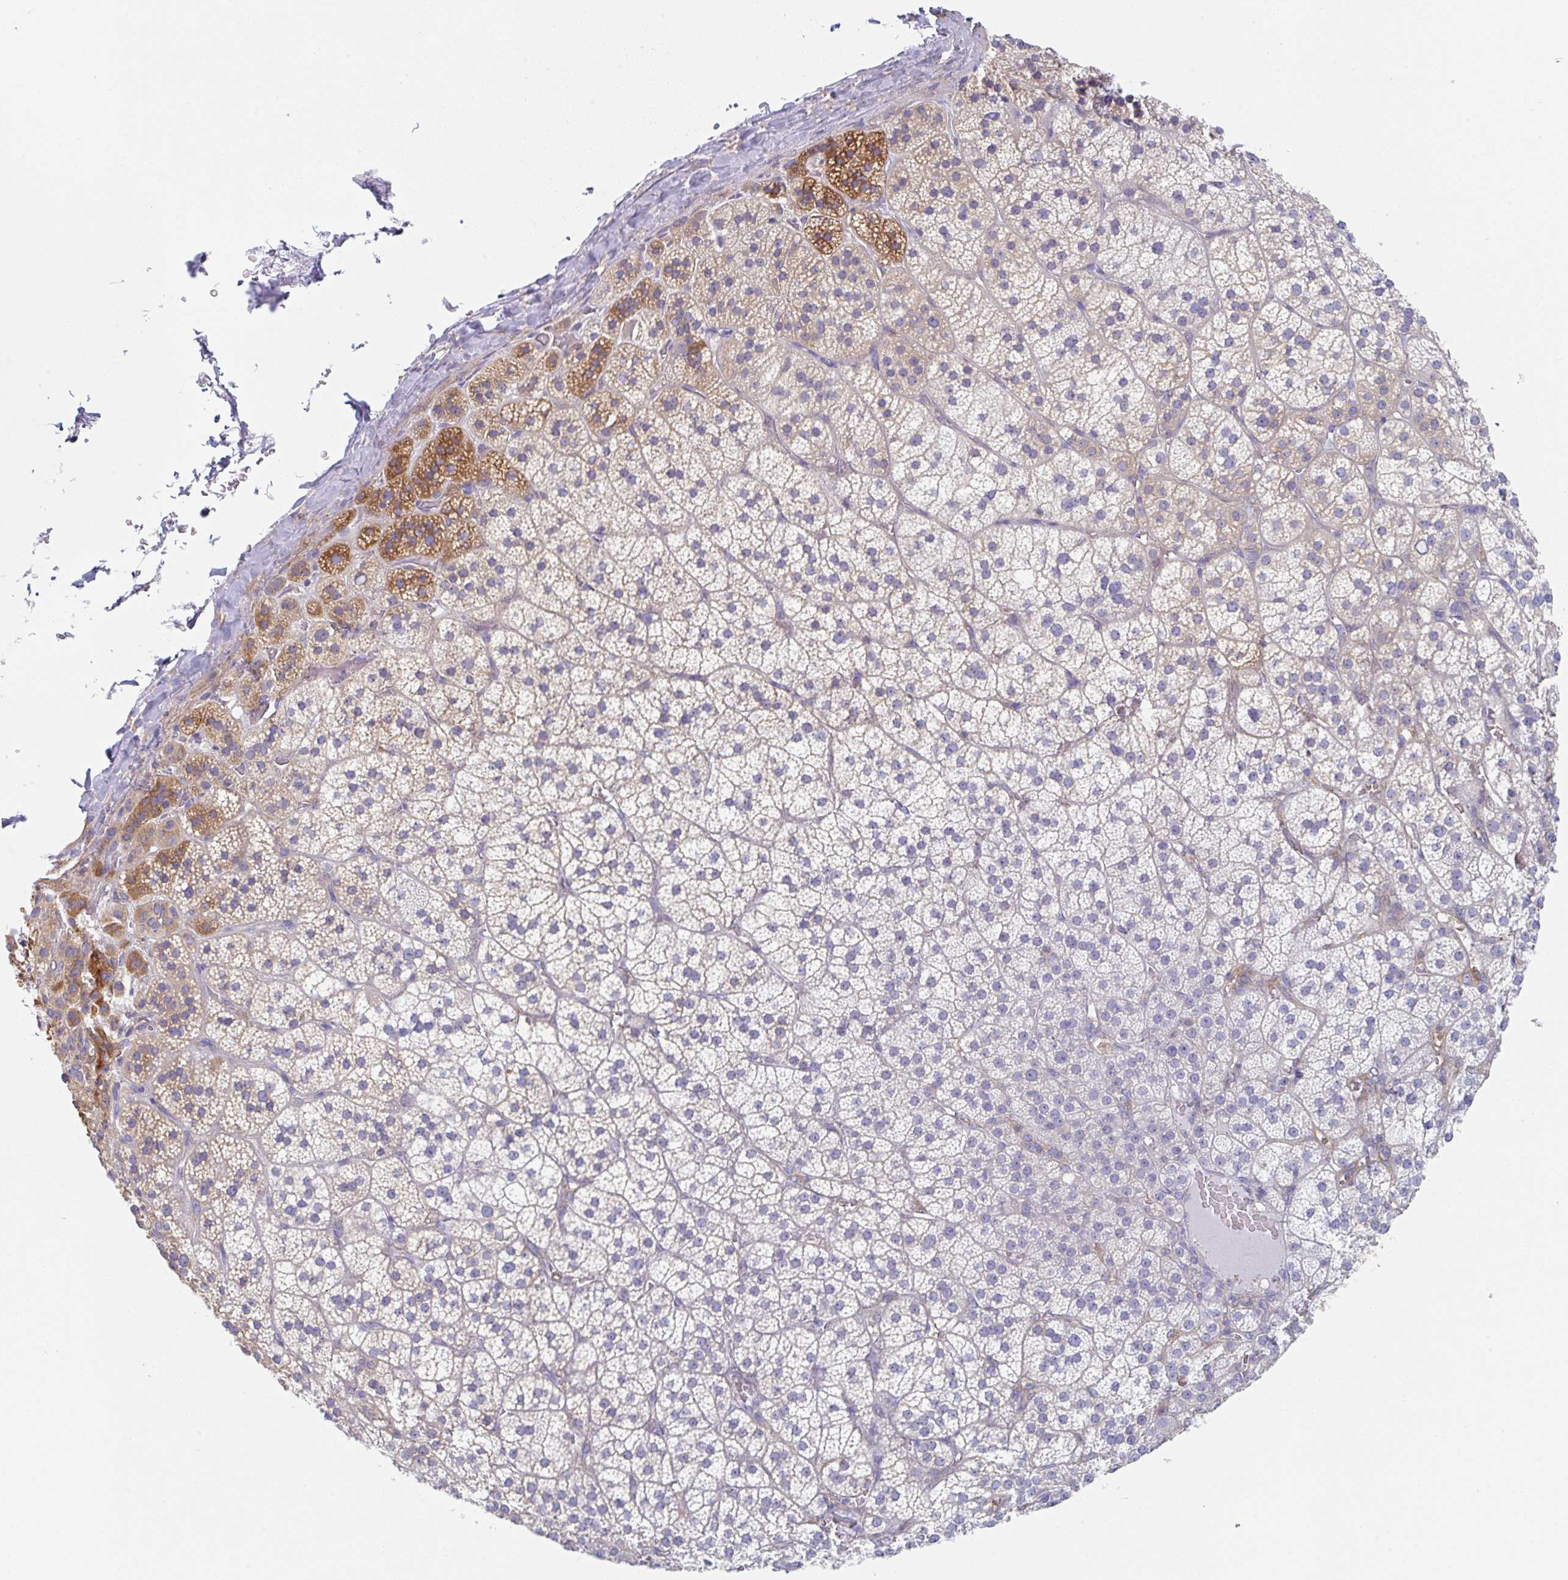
{"staining": {"intensity": "moderate", "quantity": "<25%", "location": "cytoplasmic/membranous"}, "tissue": "adrenal gland", "cell_type": "Glandular cells", "image_type": "normal", "snomed": [{"axis": "morphology", "description": "Normal tissue, NOS"}, {"axis": "topography", "description": "Adrenal gland"}], "caption": "Glandular cells demonstrate low levels of moderate cytoplasmic/membranous staining in about <25% of cells in unremarkable human adrenal gland.", "gene": "AMPD2", "patient": {"sex": "female", "age": 60}}